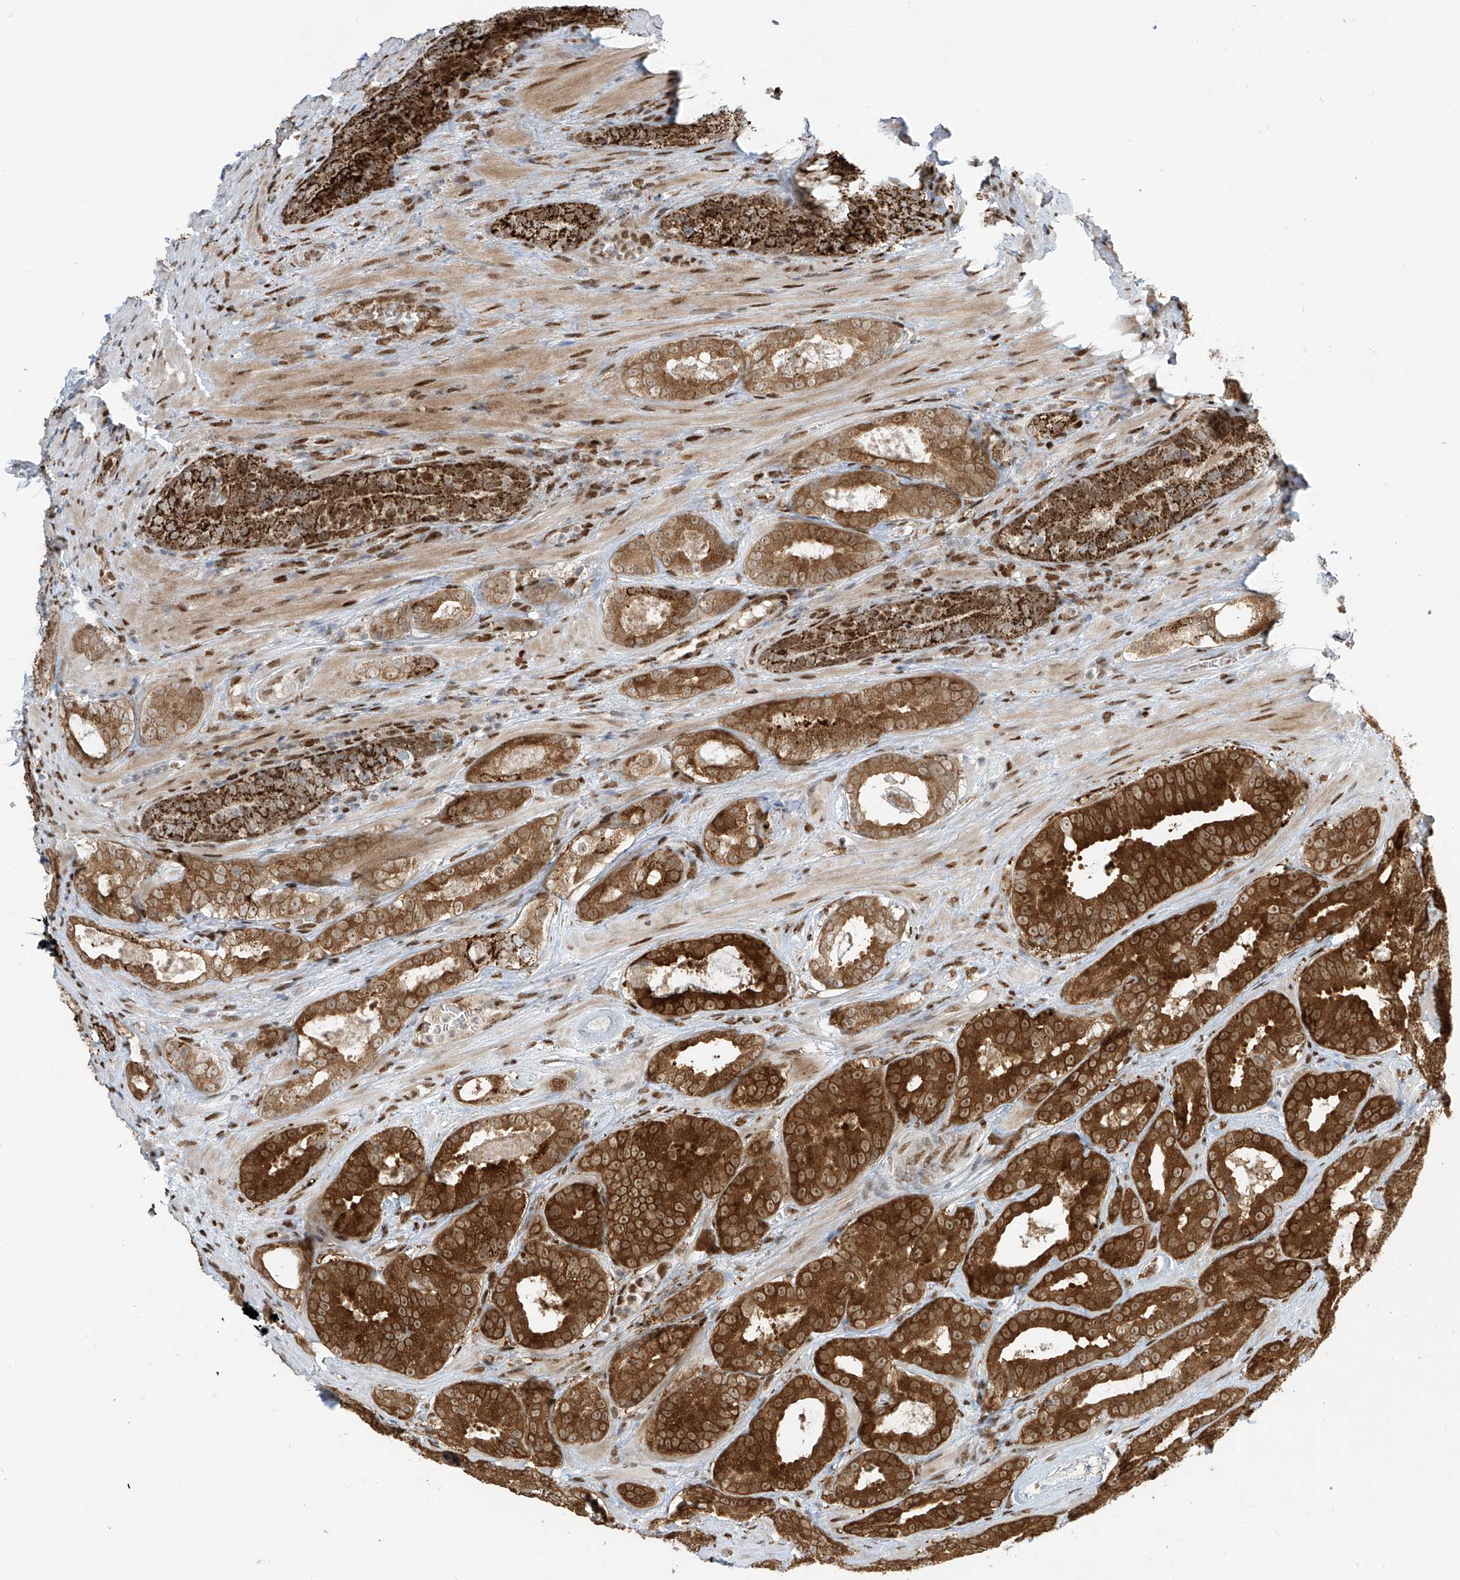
{"staining": {"intensity": "strong", "quantity": ">75%", "location": "cytoplasmic/membranous"}, "tissue": "prostate cancer", "cell_type": "Tumor cells", "image_type": "cancer", "snomed": [{"axis": "morphology", "description": "Adenocarcinoma, High grade"}, {"axis": "topography", "description": "Prostate"}], "caption": "There is high levels of strong cytoplasmic/membranous positivity in tumor cells of prostate cancer (adenocarcinoma (high-grade)), as demonstrated by immunohistochemical staining (brown color).", "gene": "PM20D2", "patient": {"sex": "male", "age": 66}}